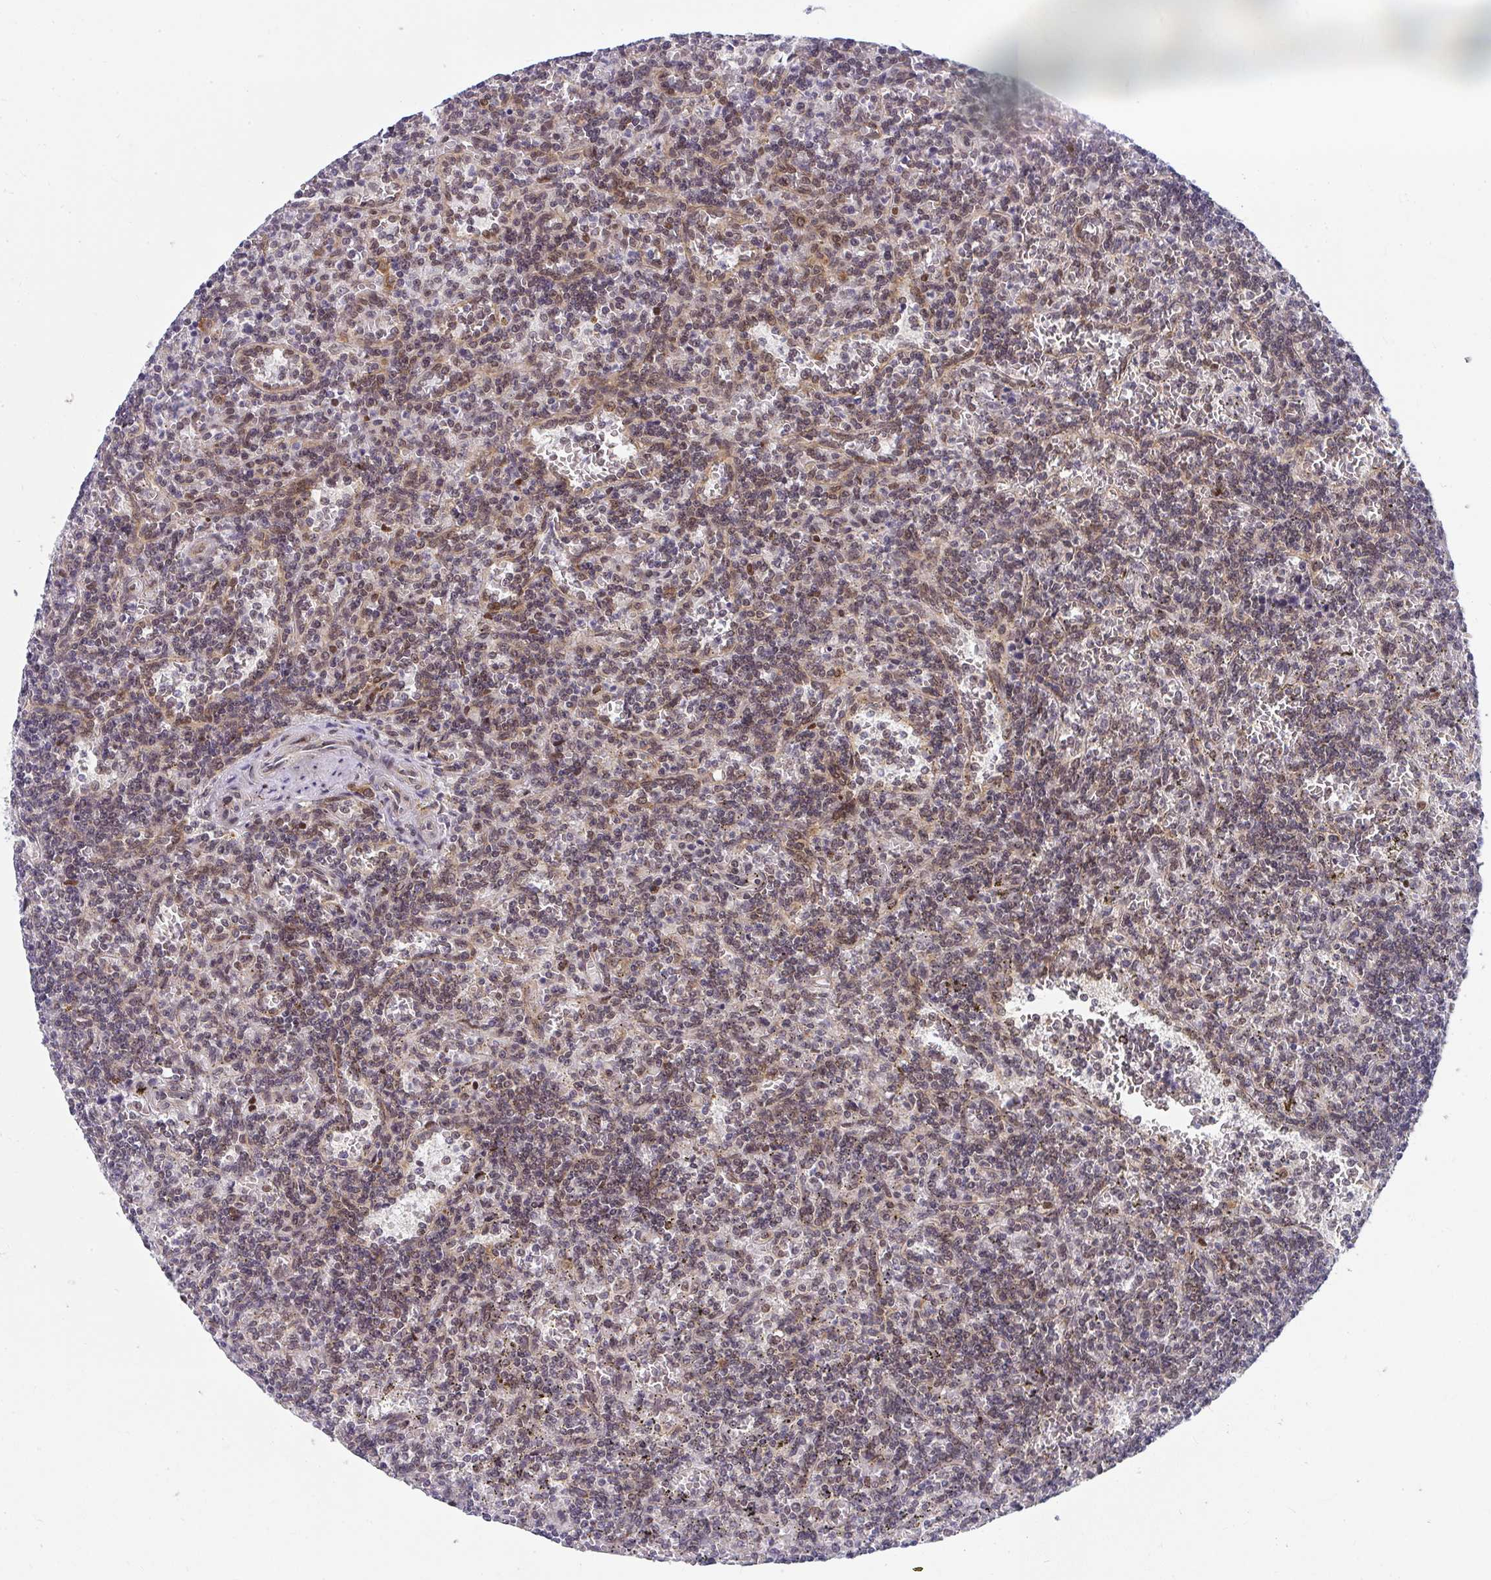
{"staining": {"intensity": "weak", "quantity": "25%-75%", "location": "nuclear"}, "tissue": "lymphoma", "cell_type": "Tumor cells", "image_type": "cancer", "snomed": [{"axis": "morphology", "description": "Malignant lymphoma, non-Hodgkin's type, Low grade"}, {"axis": "topography", "description": "Spleen"}], "caption": "An IHC image of tumor tissue is shown. Protein staining in brown highlights weak nuclear positivity in malignant lymphoma, non-Hodgkin's type (low-grade) within tumor cells. The staining was performed using DAB (3,3'-diaminobenzidine), with brown indicating positive protein expression. Nuclei are stained blue with hematoxylin.", "gene": "SYNCRIP", "patient": {"sex": "male", "age": 73}}